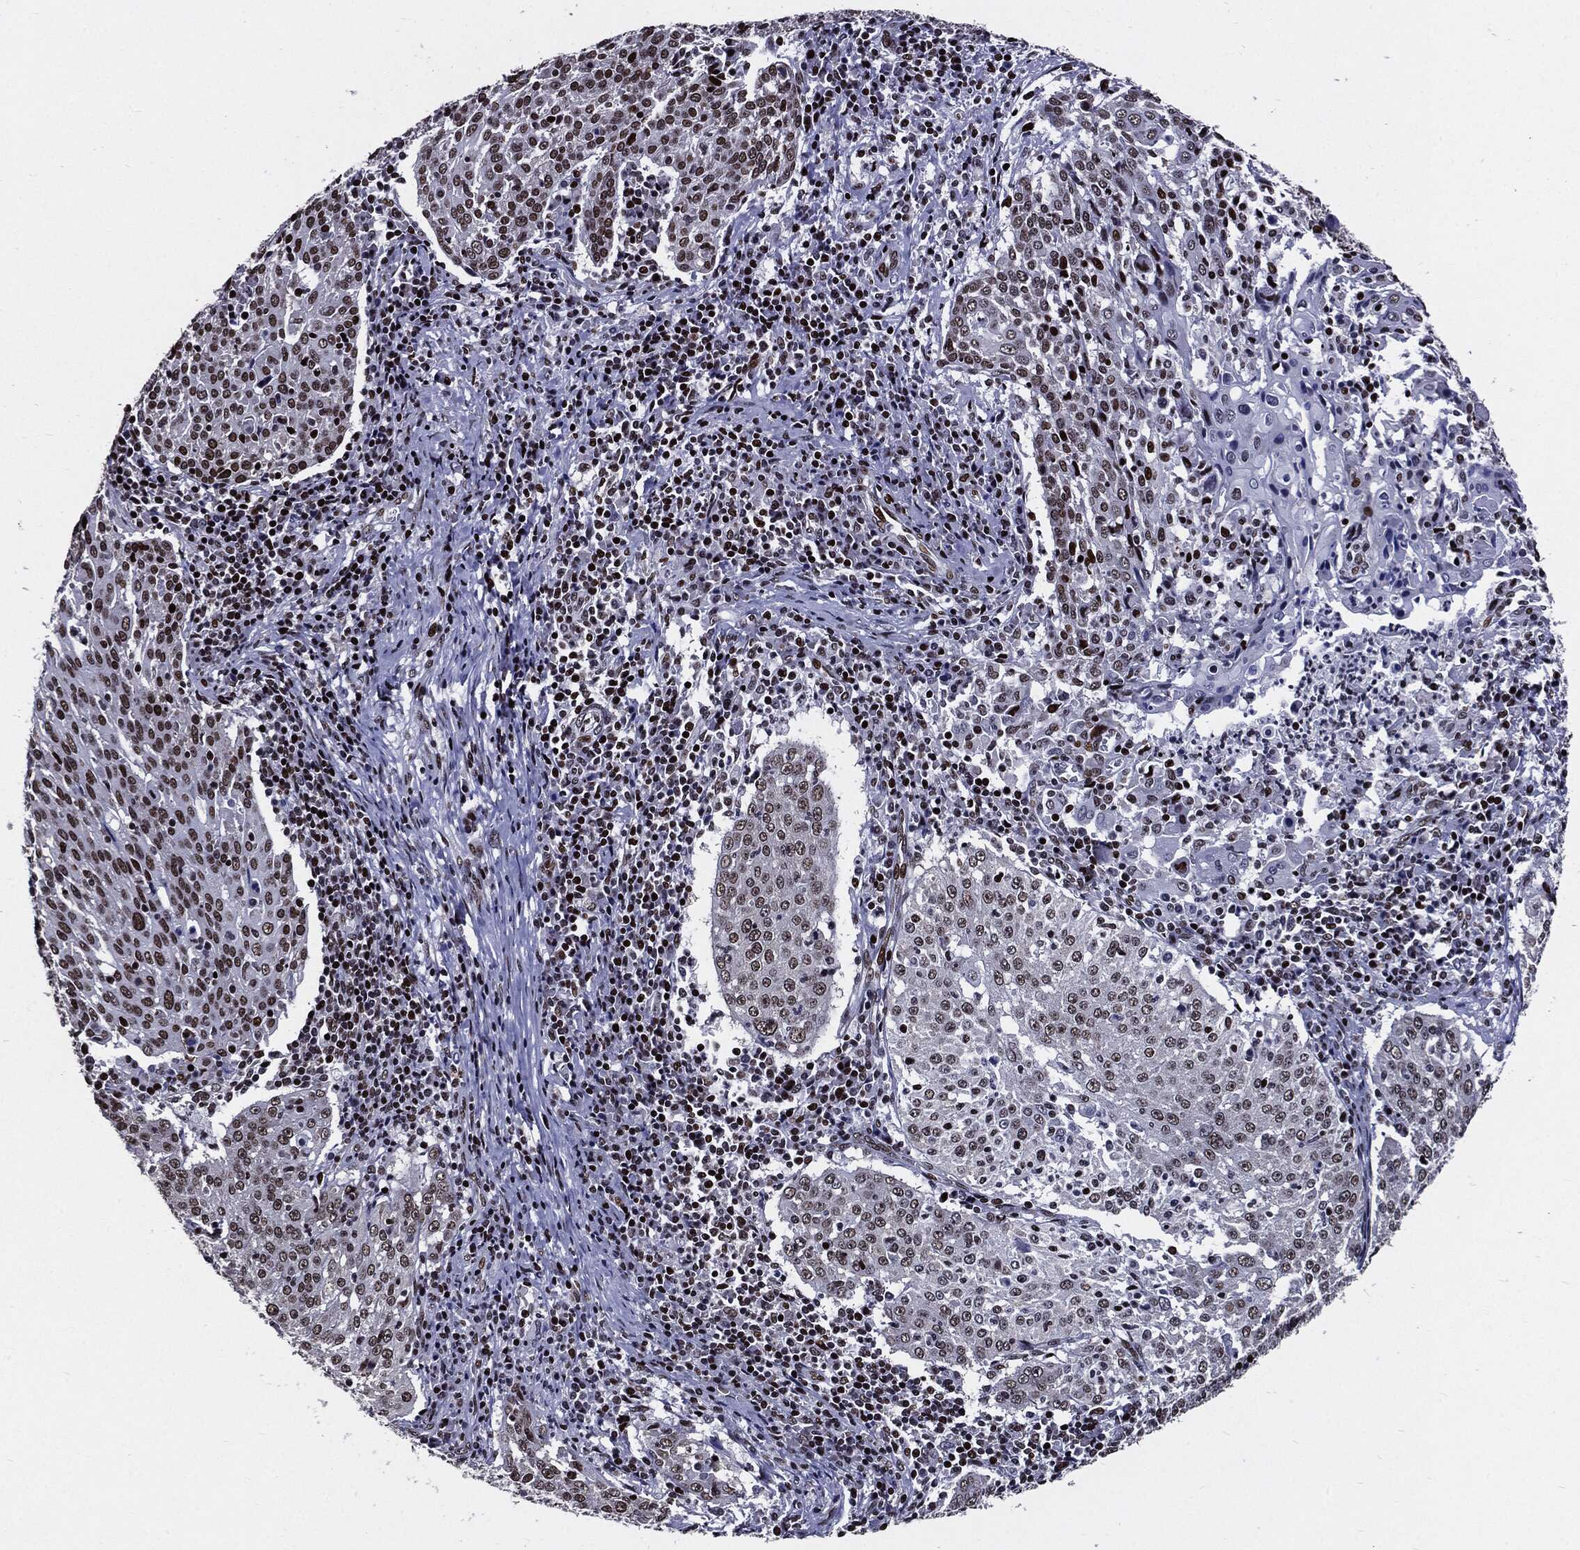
{"staining": {"intensity": "weak", "quantity": "25%-75%", "location": "nuclear"}, "tissue": "cervical cancer", "cell_type": "Tumor cells", "image_type": "cancer", "snomed": [{"axis": "morphology", "description": "Squamous cell carcinoma, NOS"}, {"axis": "topography", "description": "Cervix"}], "caption": "Immunohistochemistry (IHC) histopathology image of neoplastic tissue: cervical squamous cell carcinoma stained using immunohistochemistry exhibits low levels of weak protein expression localized specifically in the nuclear of tumor cells, appearing as a nuclear brown color.", "gene": "ZFP91", "patient": {"sex": "female", "age": 41}}